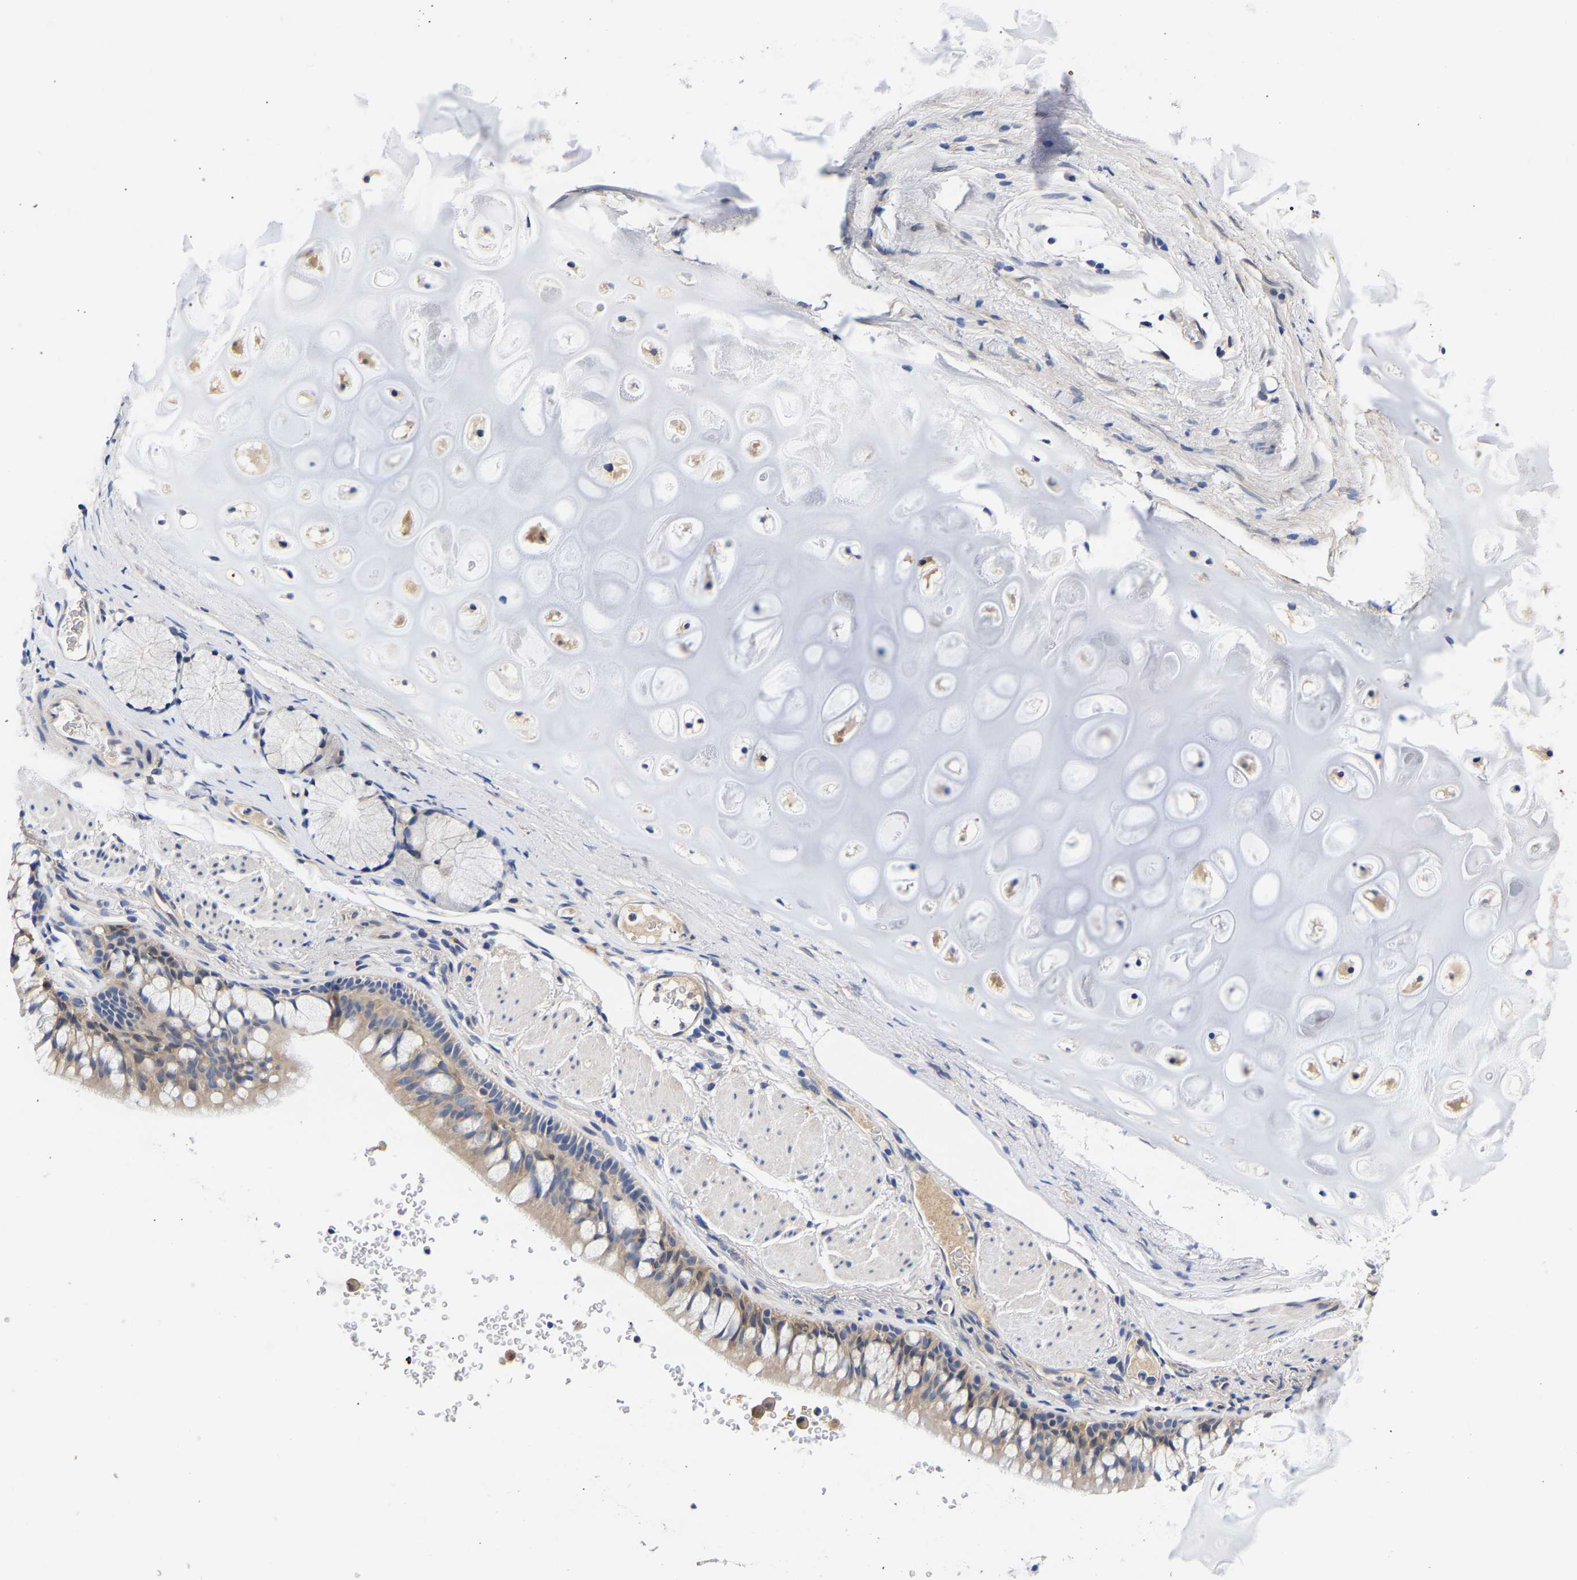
{"staining": {"intensity": "weak", "quantity": "25%-75%", "location": "cytoplasmic/membranous"}, "tissue": "bronchus", "cell_type": "Respiratory epithelial cells", "image_type": "normal", "snomed": [{"axis": "morphology", "description": "Normal tissue, NOS"}, {"axis": "topography", "description": "Cartilage tissue"}, {"axis": "topography", "description": "Bronchus"}], "caption": "This histopathology image demonstrates immunohistochemistry staining of unremarkable human bronchus, with low weak cytoplasmic/membranous expression in about 25%-75% of respiratory epithelial cells.", "gene": "CCDC6", "patient": {"sex": "female", "age": 53}}